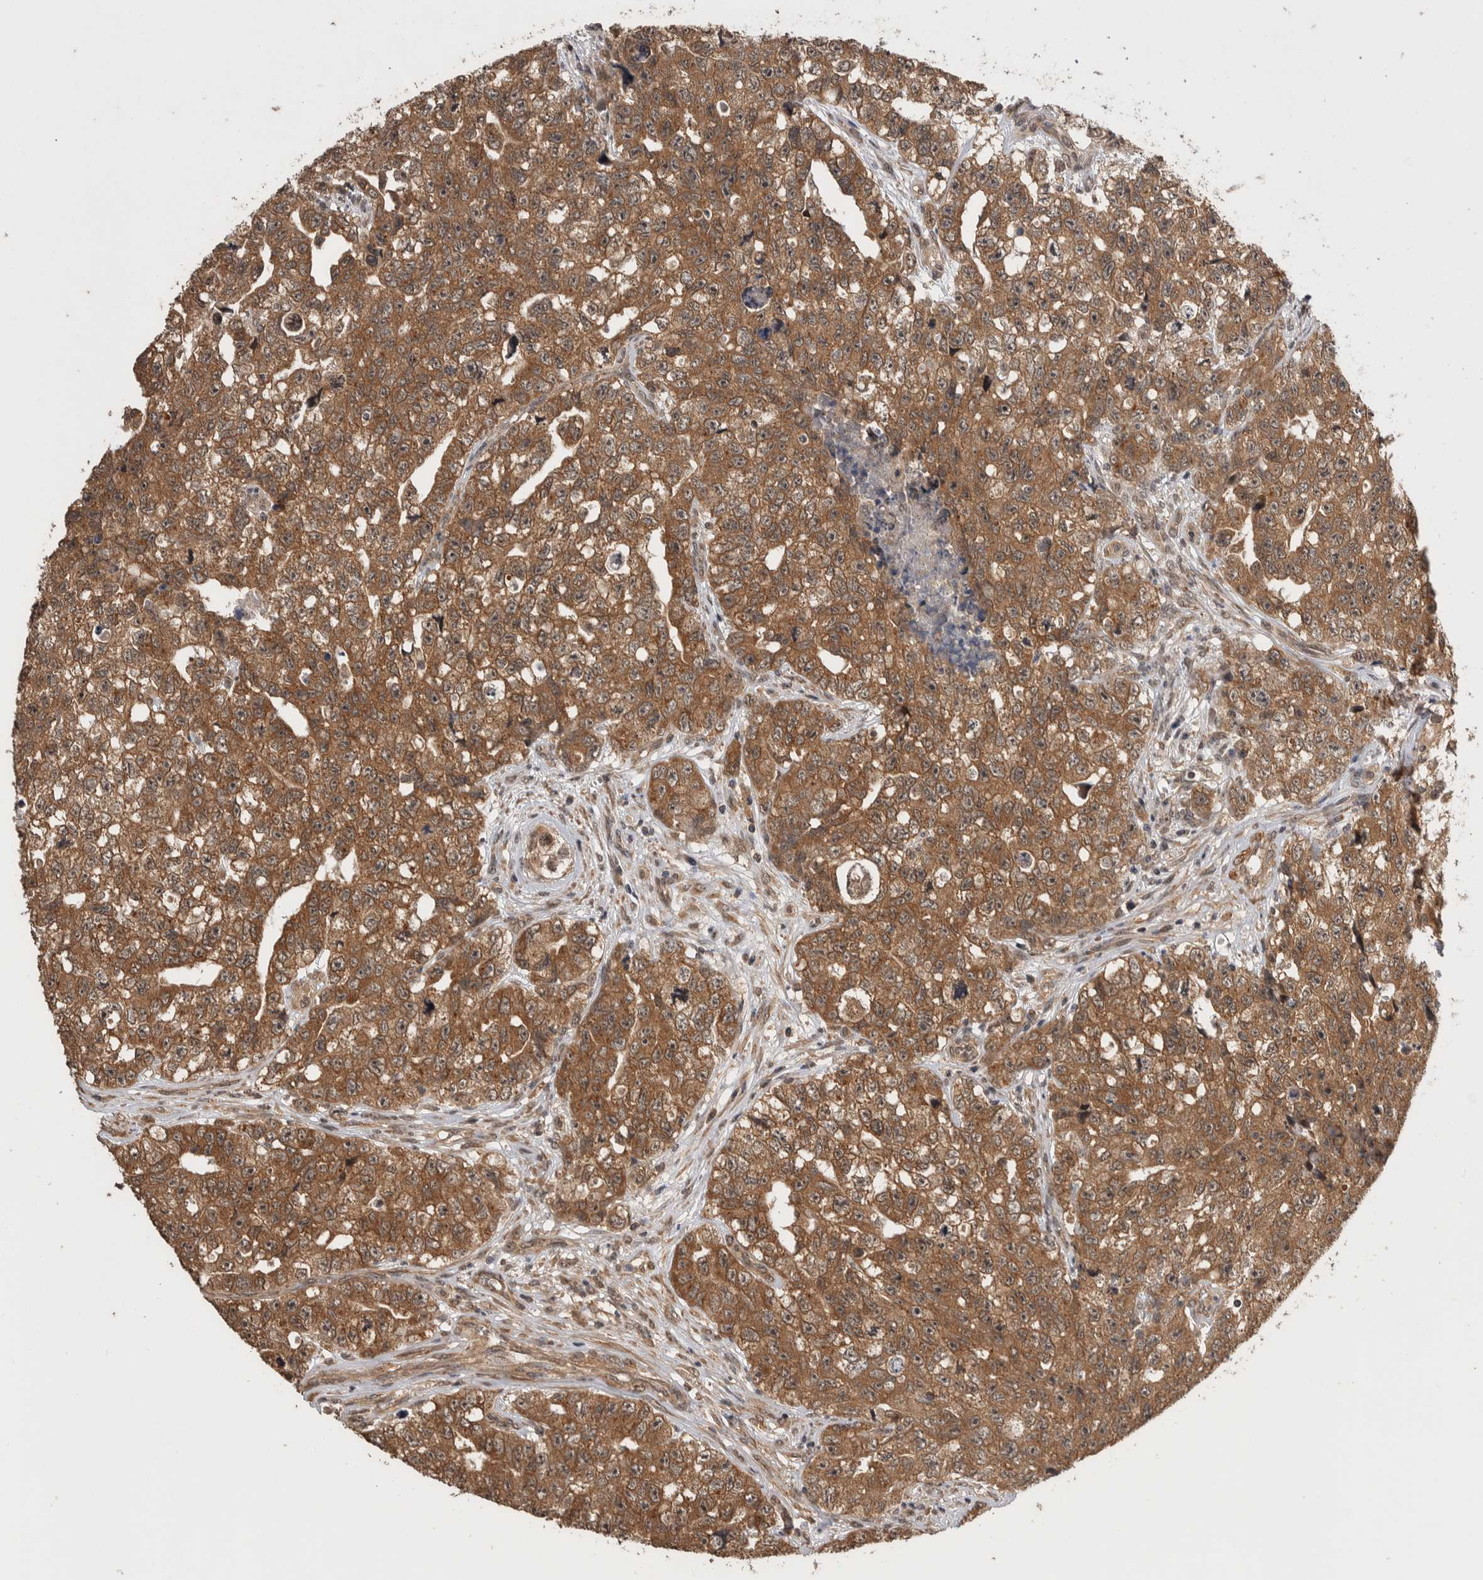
{"staining": {"intensity": "moderate", "quantity": ">75%", "location": "cytoplasmic/membranous"}, "tissue": "testis cancer", "cell_type": "Tumor cells", "image_type": "cancer", "snomed": [{"axis": "morphology", "description": "Carcinoma, Embryonal, NOS"}, {"axis": "topography", "description": "Testis"}], "caption": "There is medium levels of moderate cytoplasmic/membranous staining in tumor cells of testis embryonal carcinoma, as demonstrated by immunohistochemical staining (brown color).", "gene": "DVL2", "patient": {"sex": "male", "age": 28}}